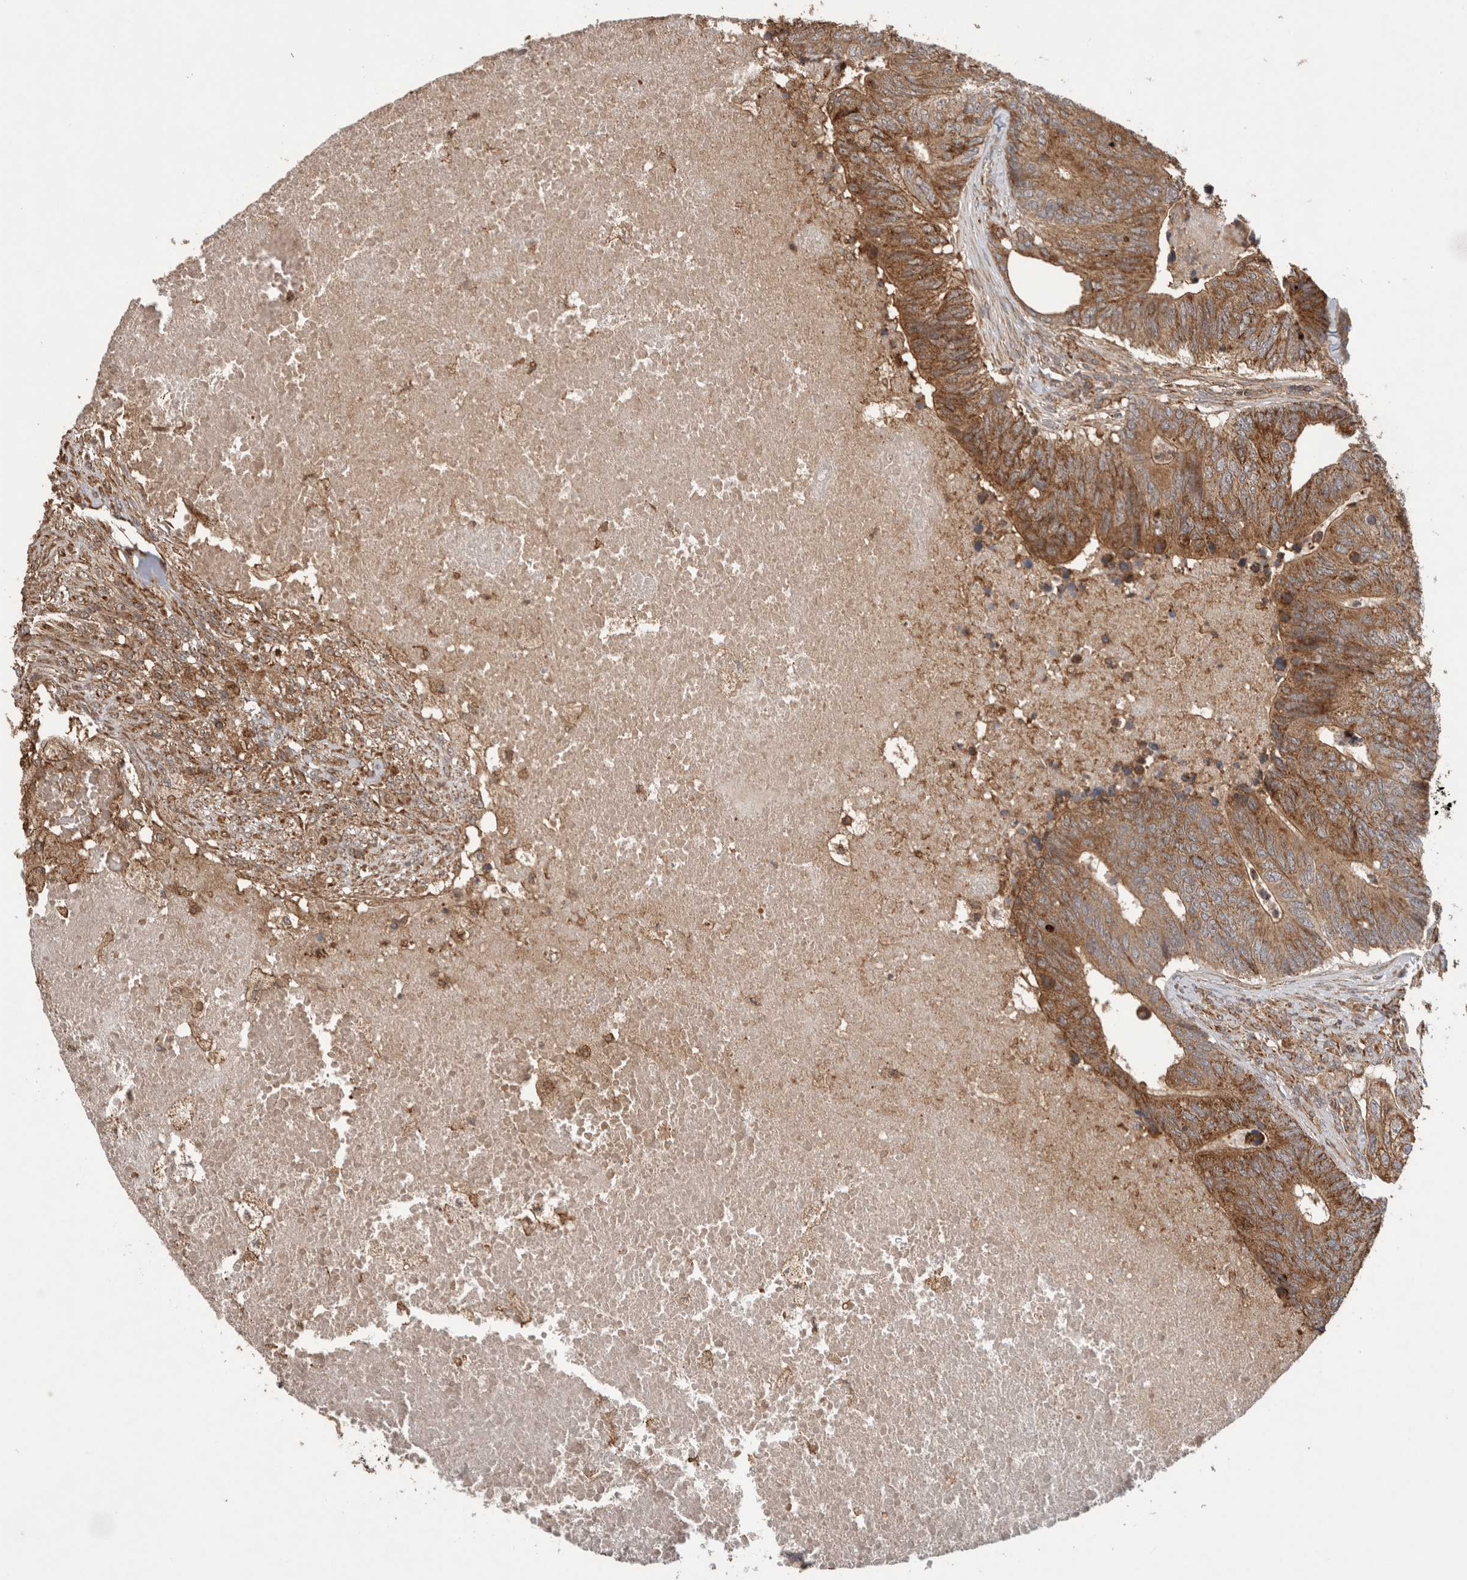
{"staining": {"intensity": "strong", "quantity": ">75%", "location": "cytoplasmic/membranous"}, "tissue": "colorectal cancer", "cell_type": "Tumor cells", "image_type": "cancer", "snomed": [{"axis": "morphology", "description": "Adenocarcinoma, NOS"}, {"axis": "topography", "description": "Colon"}], "caption": "Colorectal adenocarcinoma tissue shows strong cytoplasmic/membranous expression in approximately >75% of tumor cells, visualized by immunohistochemistry.", "gene": "IMMP2L", "patient": {"sex": "female", "age": 67}}